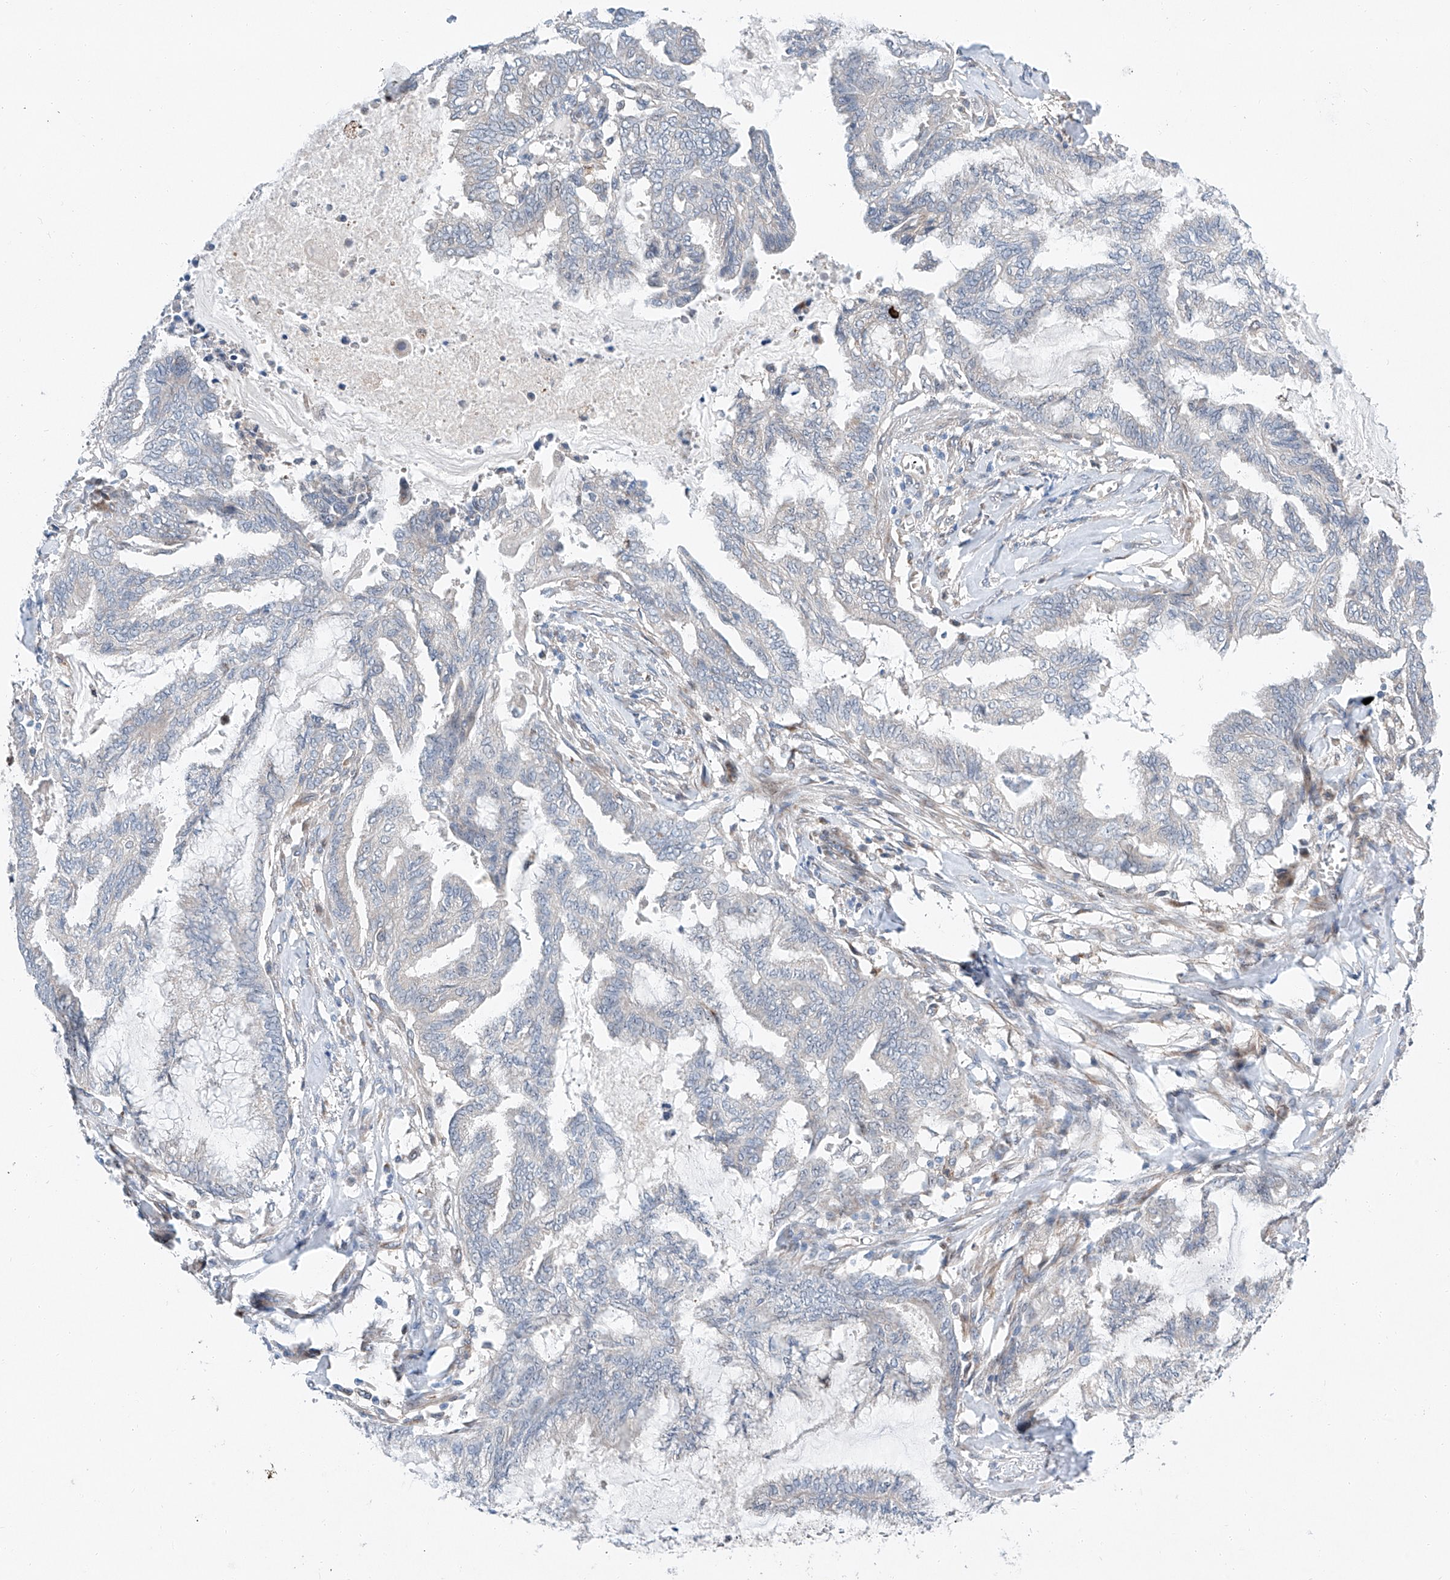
{"staining": {"intensity": "negative", "quantity": "none", "location": "none"}, "tissue": "endometrial cancer", "cell_type": "Tumor cells", "image_type": "cancer", "snomed": [{"axis": "morphology", "description": "Adenocarcinoma, NOS"}, {"axis": "topography", "description": "Endometrium"}], "caption": "High power microscopy micrograph of an immunohistochemistry (IHC) histopathology image of adenocarcinoma (endometrial), revealing no significant expression in tumor cells. (DAB IHC with hematoxylin counter stain).", "gene": "CLDND1", "patient": {"sex": "female", "age": 86}}